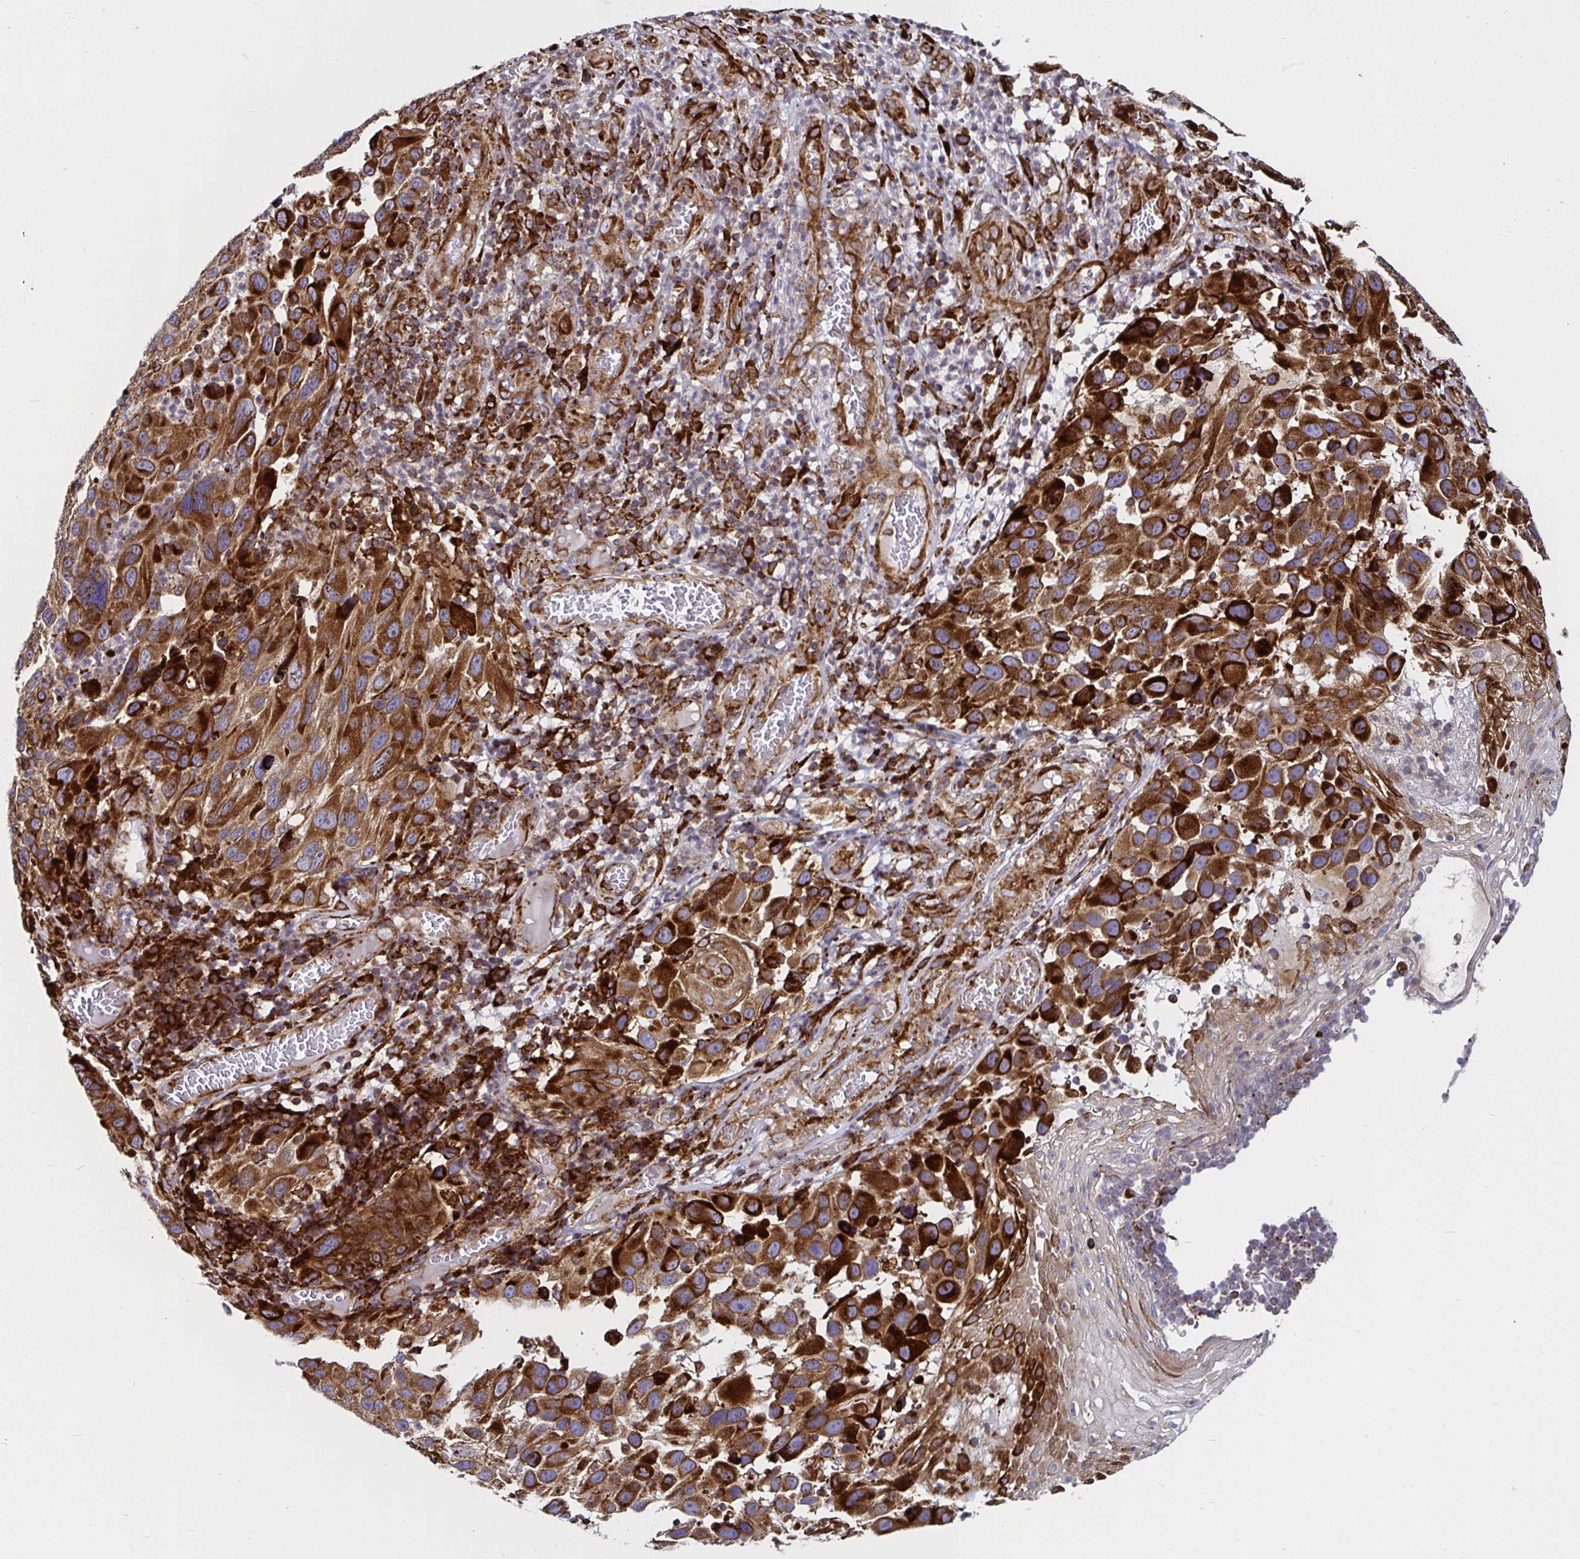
{"staining": {"intensity": "strong", "quantity": ">75%", "location": "cytoplasmic/membranous"}, "tissue": "melanoma", "cell_type": "Tumor cells", "image_type": "cancer", "snomed": [{"axis": "morphology", "description": "Malignant melanoma, NOS"}, {"axis": "topography", "description": "Skin"}], "caption": "The immunohistochemical stain shows strong cytoplasmic/membranous staining in tumor cells of malignant melanoma tissue.", "gene": "SMYD3", "patient": {"sex": "male", "age": 53}}